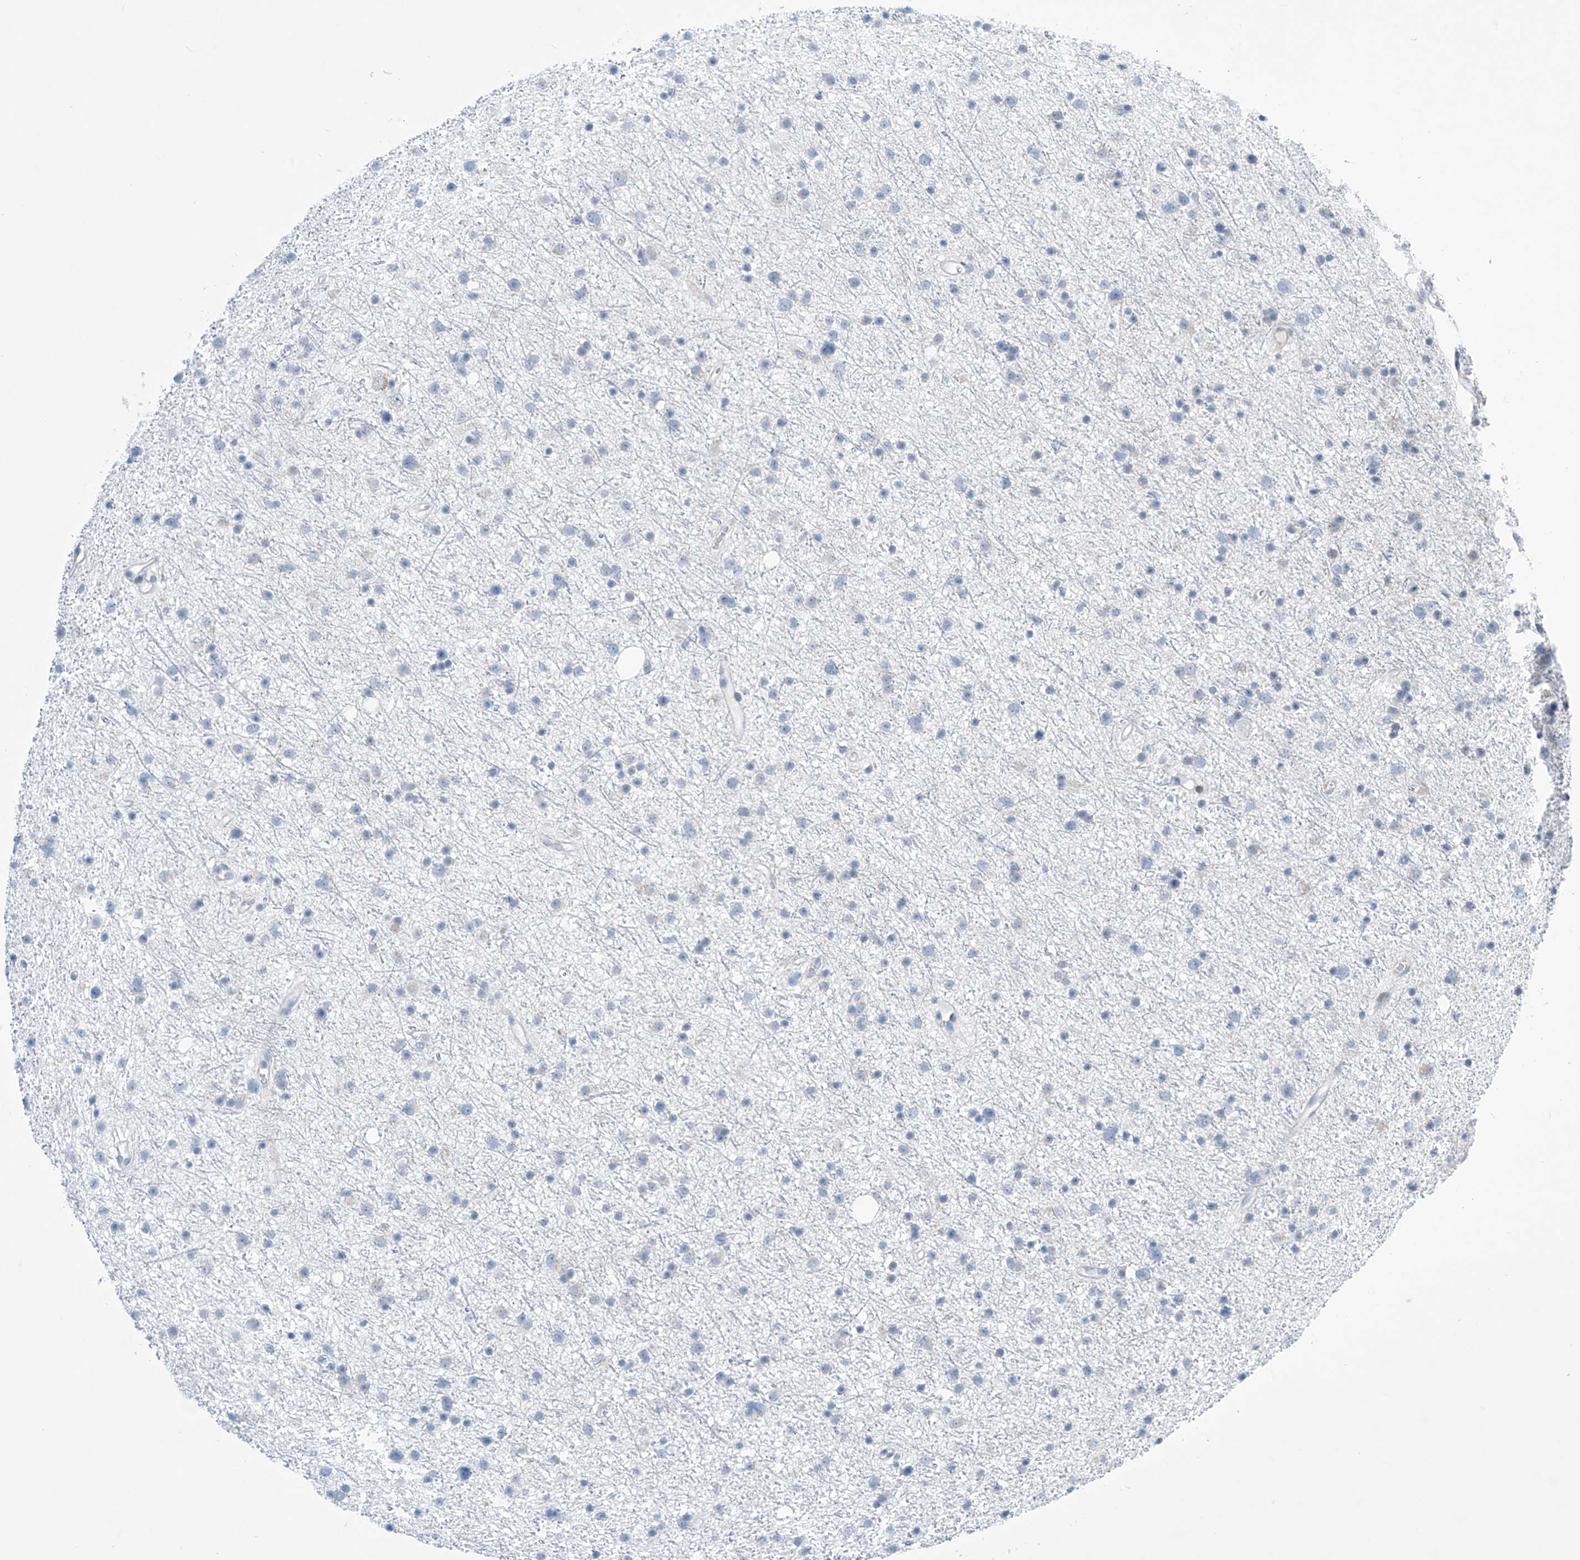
{"staining": {"intensity": "negative", "quantity": "none", "location": "none"}, "tissue": "glioma", "cell_type": "Tumor cells", "image_type": "cancer", "snomed": [{"axis": "morphology", "description": "Glioma, malignant, Low grade"}, {"axis": "topography", "description": "Cerebral cortex"}], "caption": "High magnification brightfield microscopy of malignant low-grade glioma stained with DAB (3,3'-diaminobenzidine) (brown) and counterstained with hematoxylin (blue): tumor cells show no significant positivity. (DAB (3,3'-diaminobenzidine) IHC with hematoxylin counter stain).", "gene": "SLC35A5", "patient": {"sex": "female", "age": 39}}